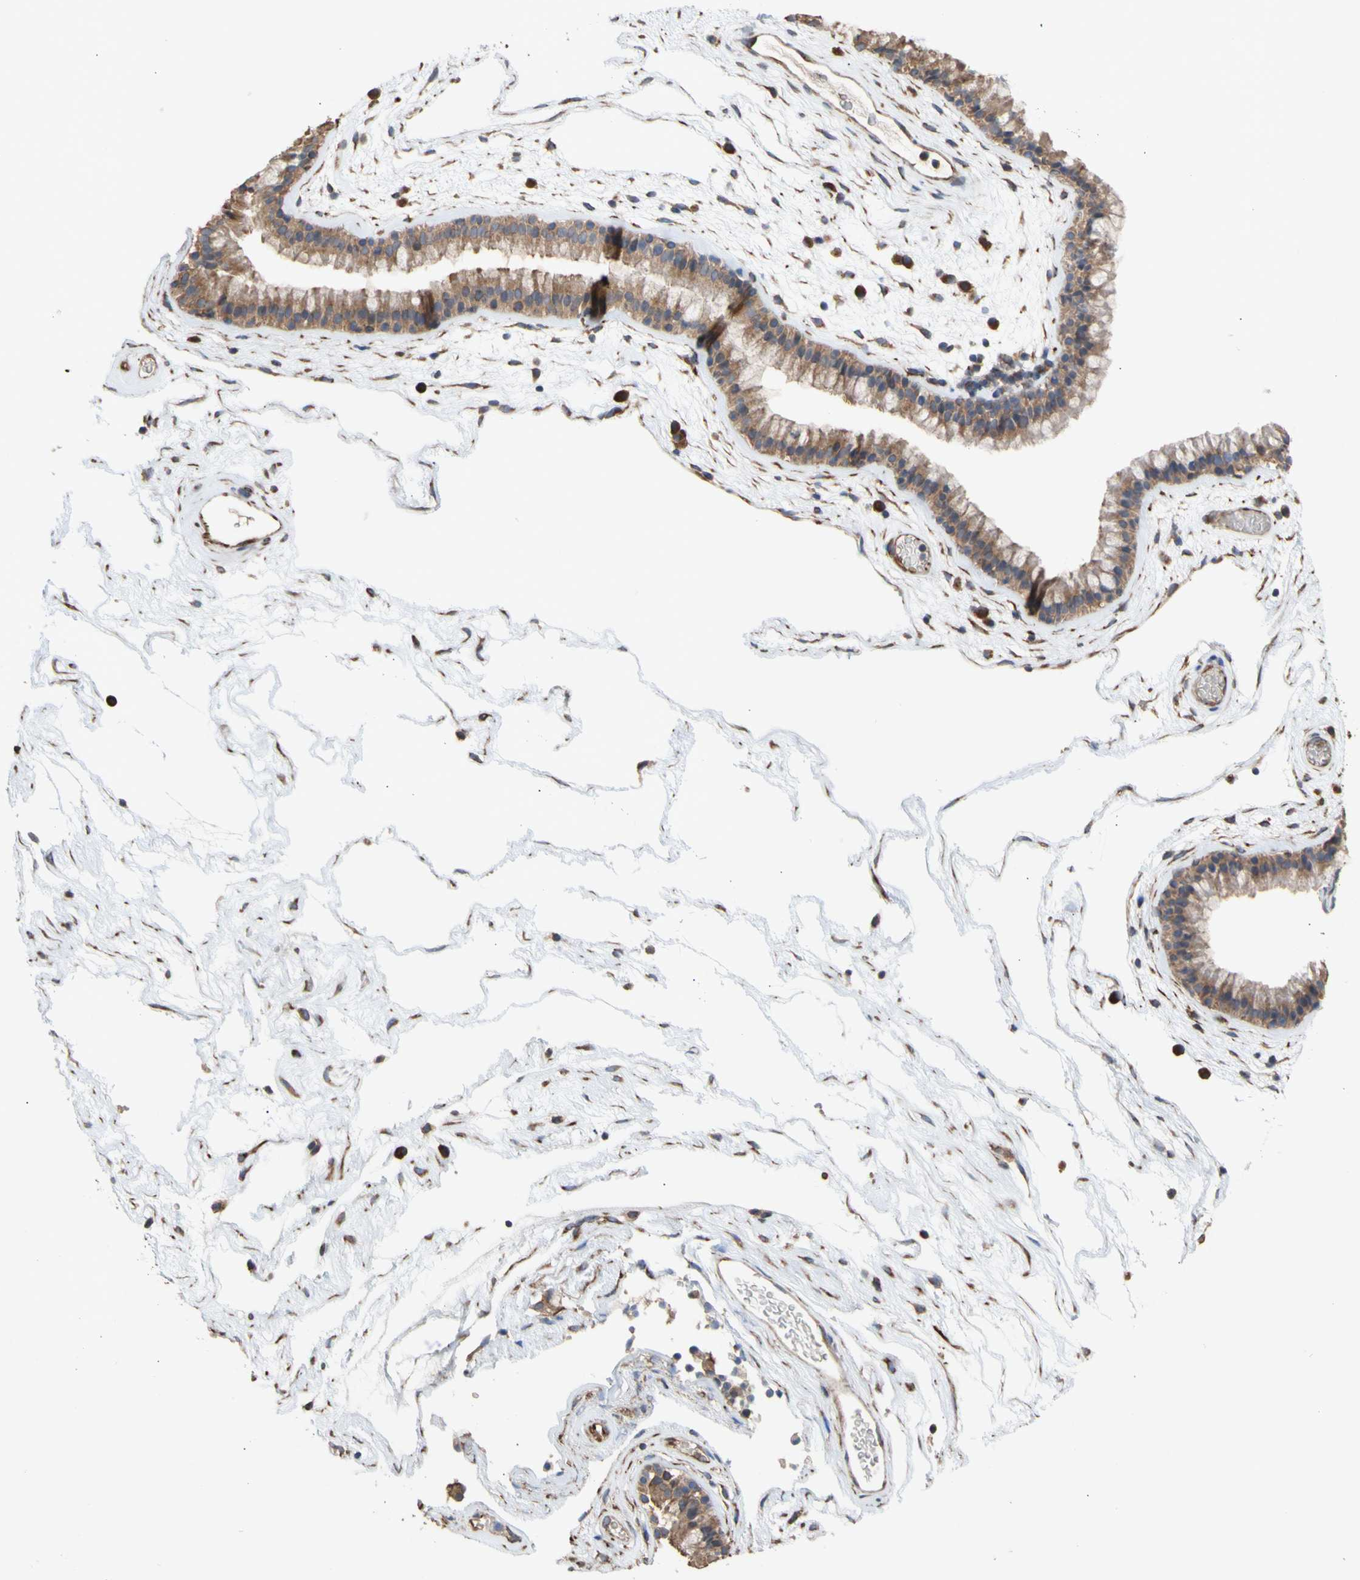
{"staining": {"intensity": "moderate", "quantity": ">75%", "location": "cytoplasmic/membranous"}, "tissue": "nasopharynx", "cell_type": "Respiratory epithelial cells", "image_type": "normal", "snomed": [{"axis": "morphology", "description": "Normal tissue, NOS"}, {"axis": "morphology", "description": "Inflammation, NOS"}, {"axis": "topography", "description": "Nasopharynx"}], "caption": "Moderate cytoplasmic/membranous positivity is identified in approximately >75% of respiratory epithelial cells in benign nasopharynx.", "gene": "EIF2S3", "patient": {"sex": "male", "age": 48}}